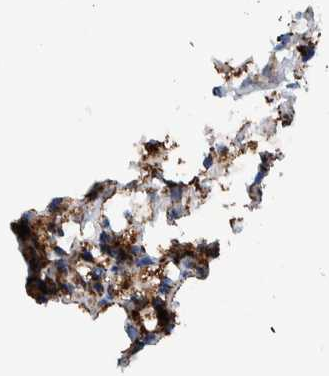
{"staining": {"intensity": "moderate", "quantity": ">75%", "location": "cytoplasmic/membranous"}, "tissue": "renal cancer", "cell_type": "Tumor cells", "image_type": "cancer", "snomed": [{"axis": "morphology", "description": "Adenocarcinoma, NOS"}, {"axis": "topography", "description": "Kidney"}], "caption": "Moderate cytoplasmic/membranous protein positivity is identified in approximately >75% of tumor cells in renal adenocarcinoma. (DAB IHC, brown staining for protein, blue staining for nuclei).", "gene": "DECR1", "patient": {"sex": "female", "age": 69}}